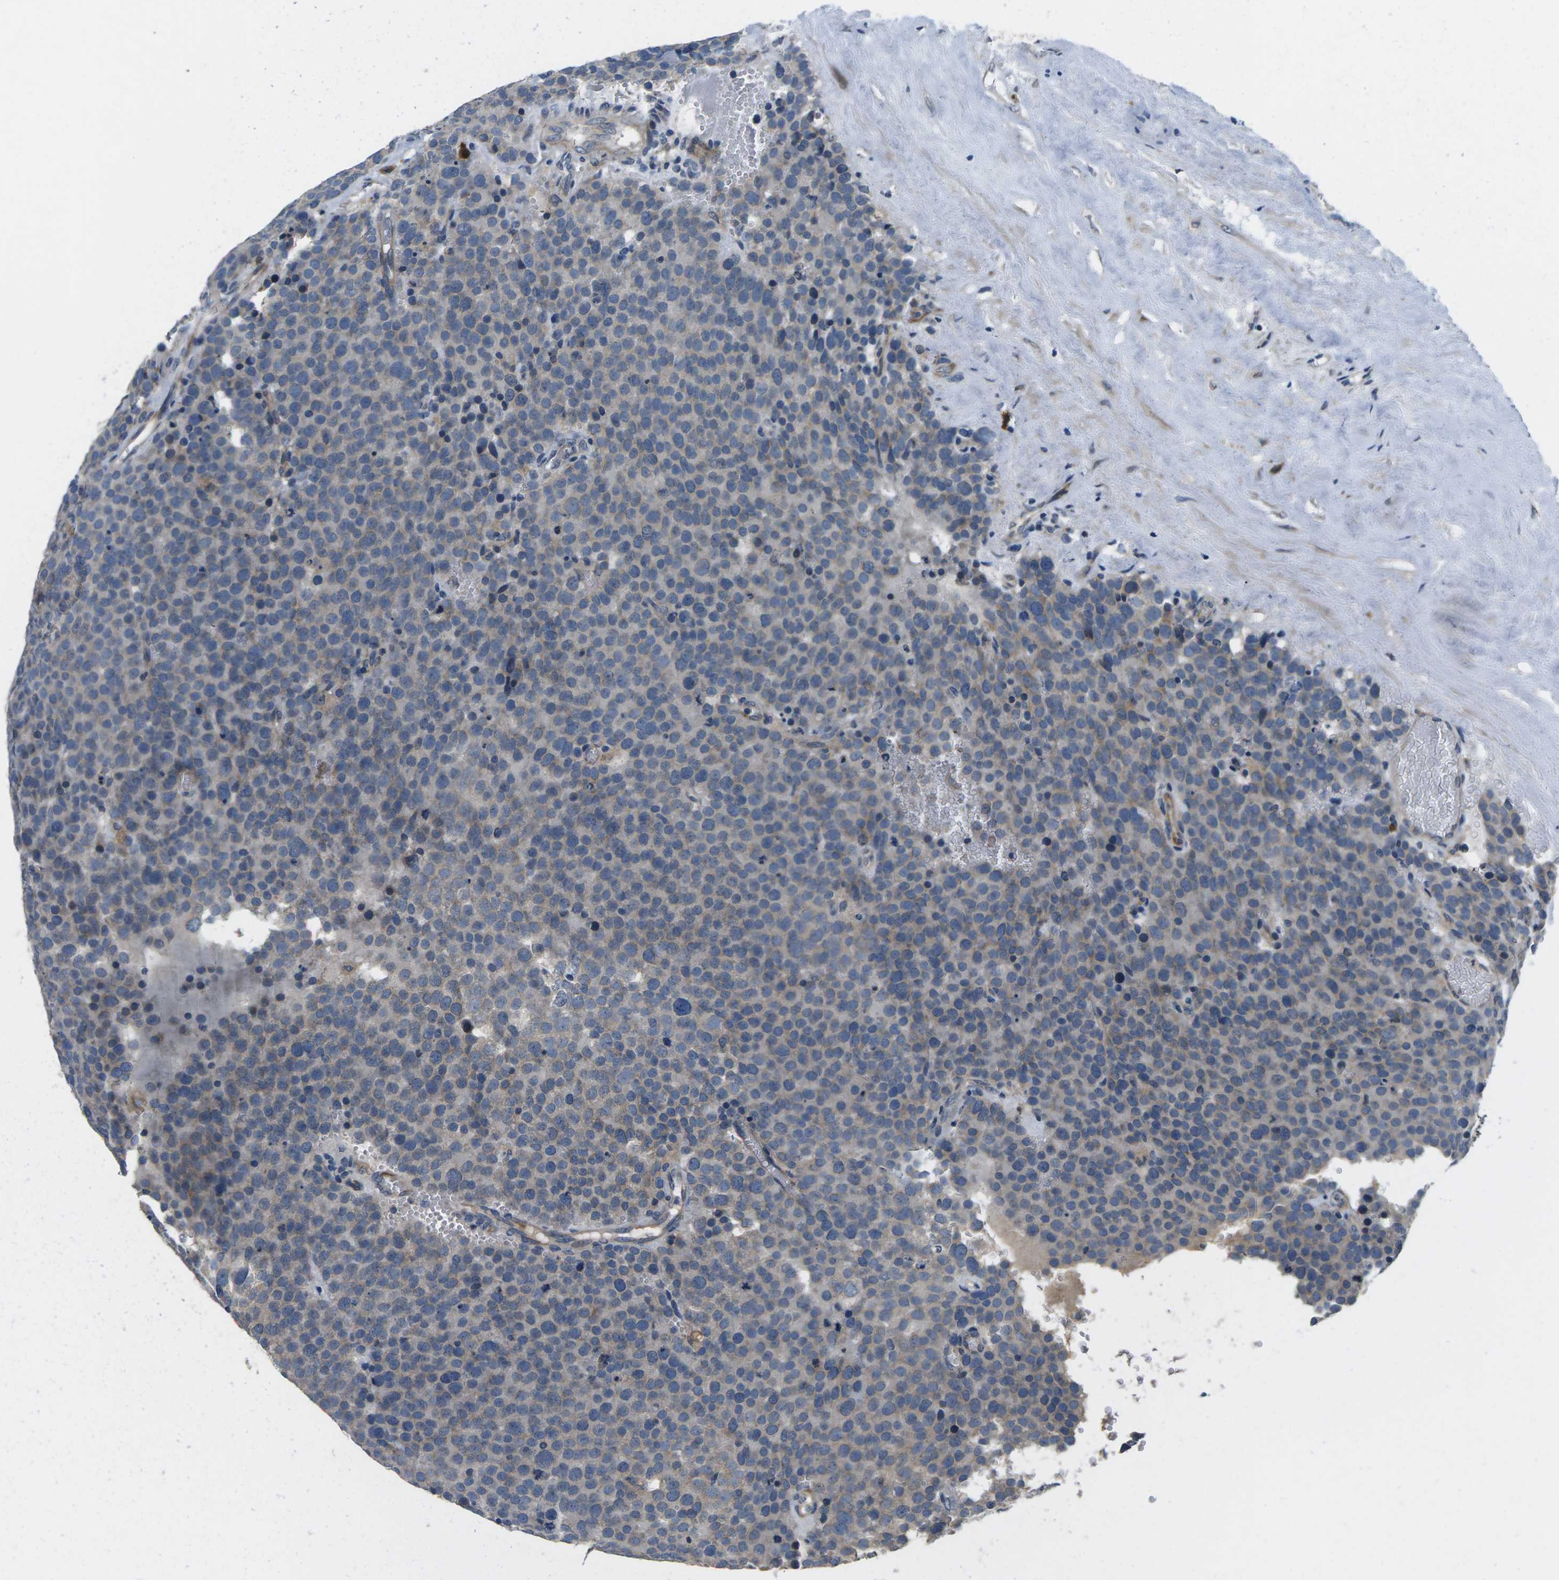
{"staining": {"intensity": "weak", "quantity": "<25%", "location": "cytoplasmic/membranous"}, "tissue": "testis cancer", "cell_type": "Tumor cells", "image_type": "cancer", "snomed": [{"axis": "morphology", "description": "Normal tissue, NOS"}, {"axis": "morphology", "description": "Seminoma, NOS"}, {"axis": "topography", "description": "Testis"}], "caption": "This histopathology image is of testis cancer (seminoma) stained with IHC to label a protein in brown with the nuclei are counter-stained blue. There is no positivity in tumor cells. Brightfield microscopy of IHC stained with DAB (brown) and hematoxylin (blue), captured at high magnification.", "gene": "ERGIC3", "patient": {"sex": "male", "age": 71}}